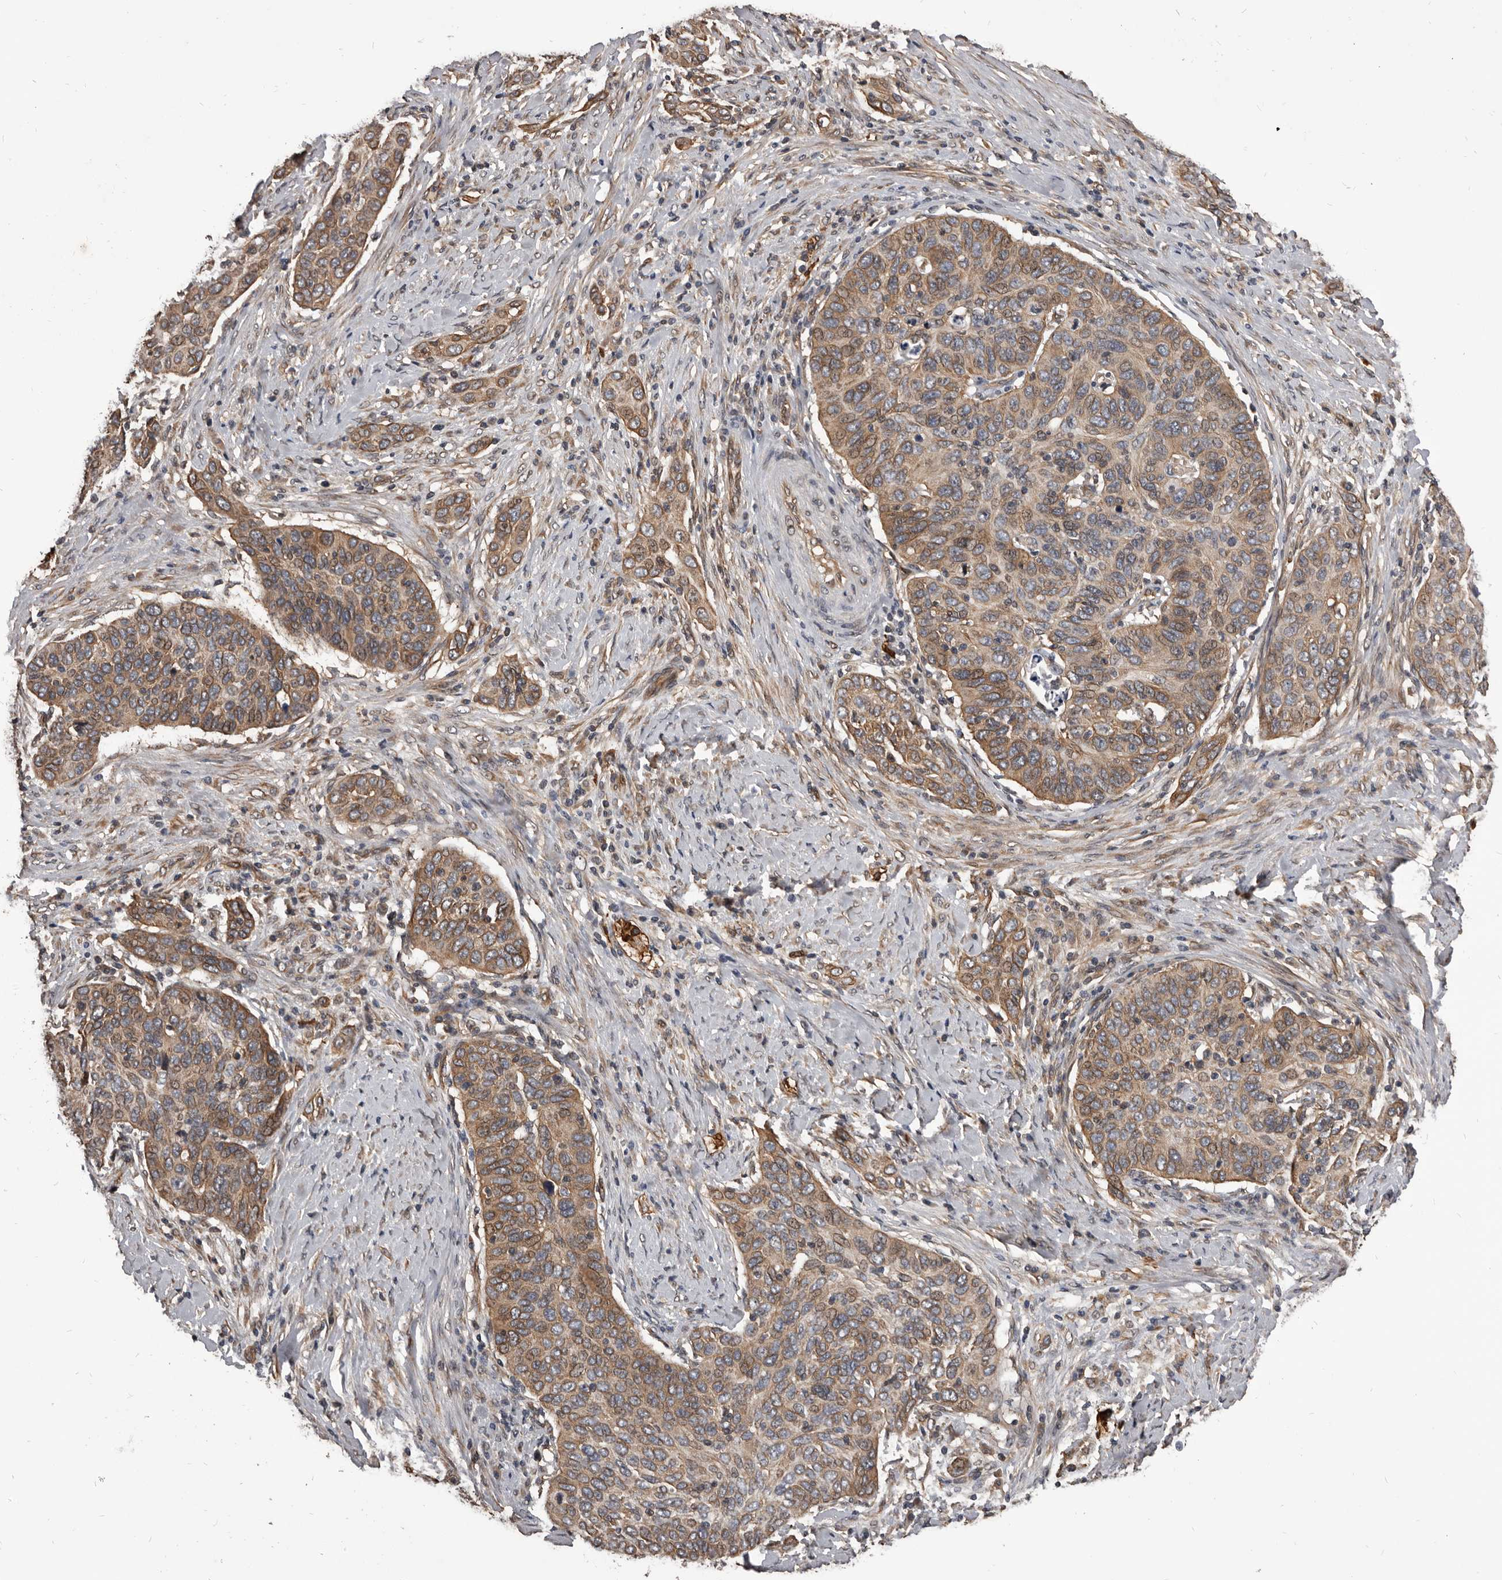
{"staining": {"intensity": "moderate", "quantity": ">75%", "location": "cytoplasmic/membranous"}, "tissue": "cervical cancer", "cell_type": "Tumor cells", "image_type": "cancer", "snomed": [{"axis": "morphology", "description": "Squamous cell carcinoma, NOS"}, {"axis": "topography", "description": "Cervix"}], "caption": "Immunohistochemical staining of cervical cancer (squamous cell carcinoma) exhibits medium levels of moderate cytoplasmic/membranous expression in about >75% of tumor cells.", "gene": "ADAMTS20", "patient": {"sex": "female", "age": 60}}